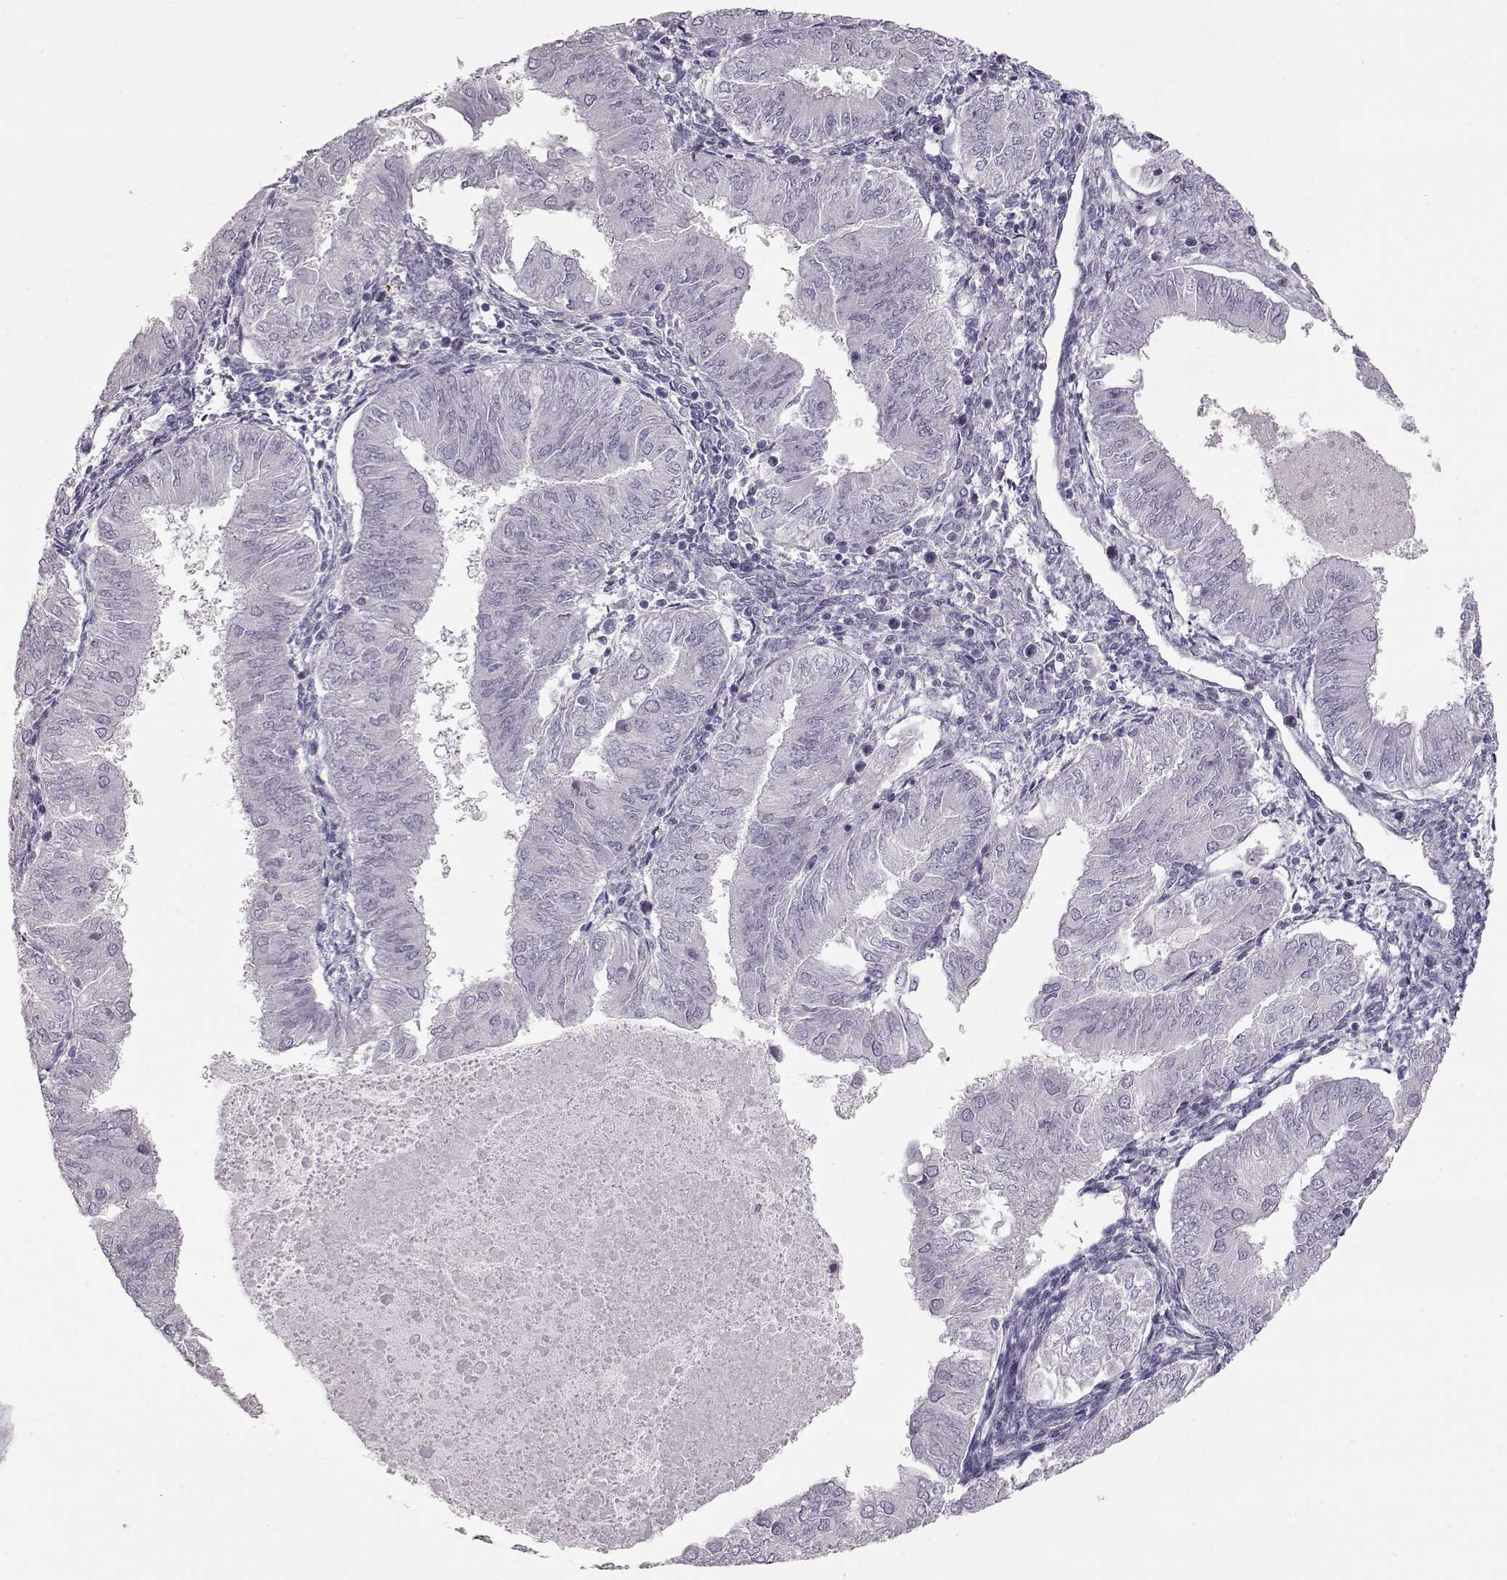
{"staining": {"intensity": "negative", "quantity": "none", "location": "none"}, "tissue": "endometrial cancer", "cell_type": "Tumor cells", "image_type": "cancer", "snomed": [{"axis": "morphology", "description": "Adenocarcinoma, NOS"}, {"axis": "topography", "description": "Endometrium"}], "caption": "Tumor cells show no significant protein staining in adenocarcinoma (endometrial). (Immunohistochemistry, brightfield microscopy, high magnification).", "gene": "SLC18A1", "patient": {"sex": "female", "age": 53}}